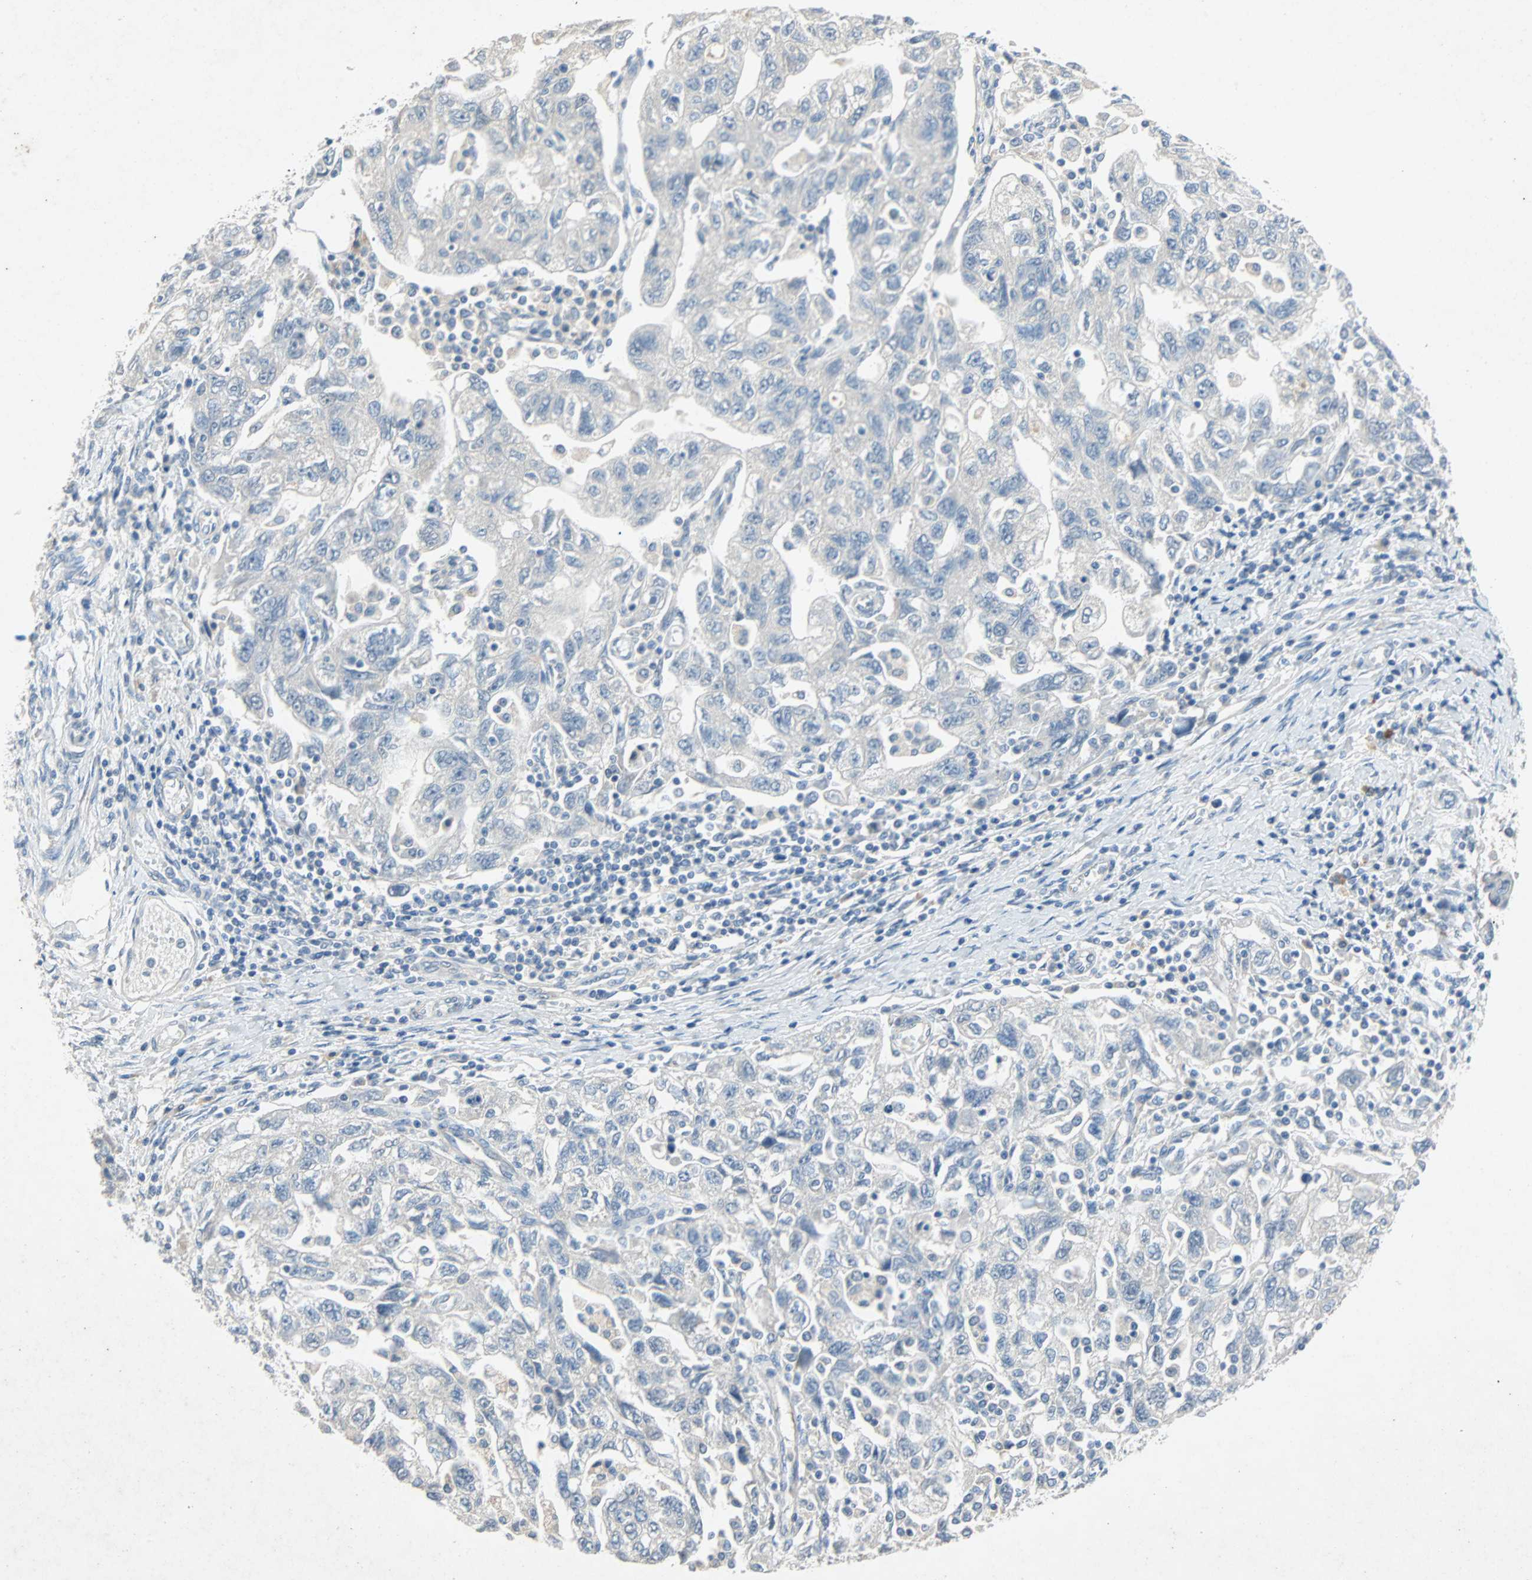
{"staining": {"intensity": "negative", "quantity": "none", "location": "none"}, "tissue": "ovarian cancer", "cell_type": "Tumor cells", "image_type": "cancer", "snomed": [{"axis": "morphology", "description": "Carcinoma, NOS"}, {"axis": "morphology", "description": "Cystadenocarcinoma, serous, NOS"}, {"axis": "topography", "description": "Ovary"}], "caption": "Immunohistochemistry micrograph of ovarian cancer stained for a protein (brown), which reveals no expression in tumor cells.", "gene": "PCDHB2", "patient": {"sex": "female", "age": 69}}